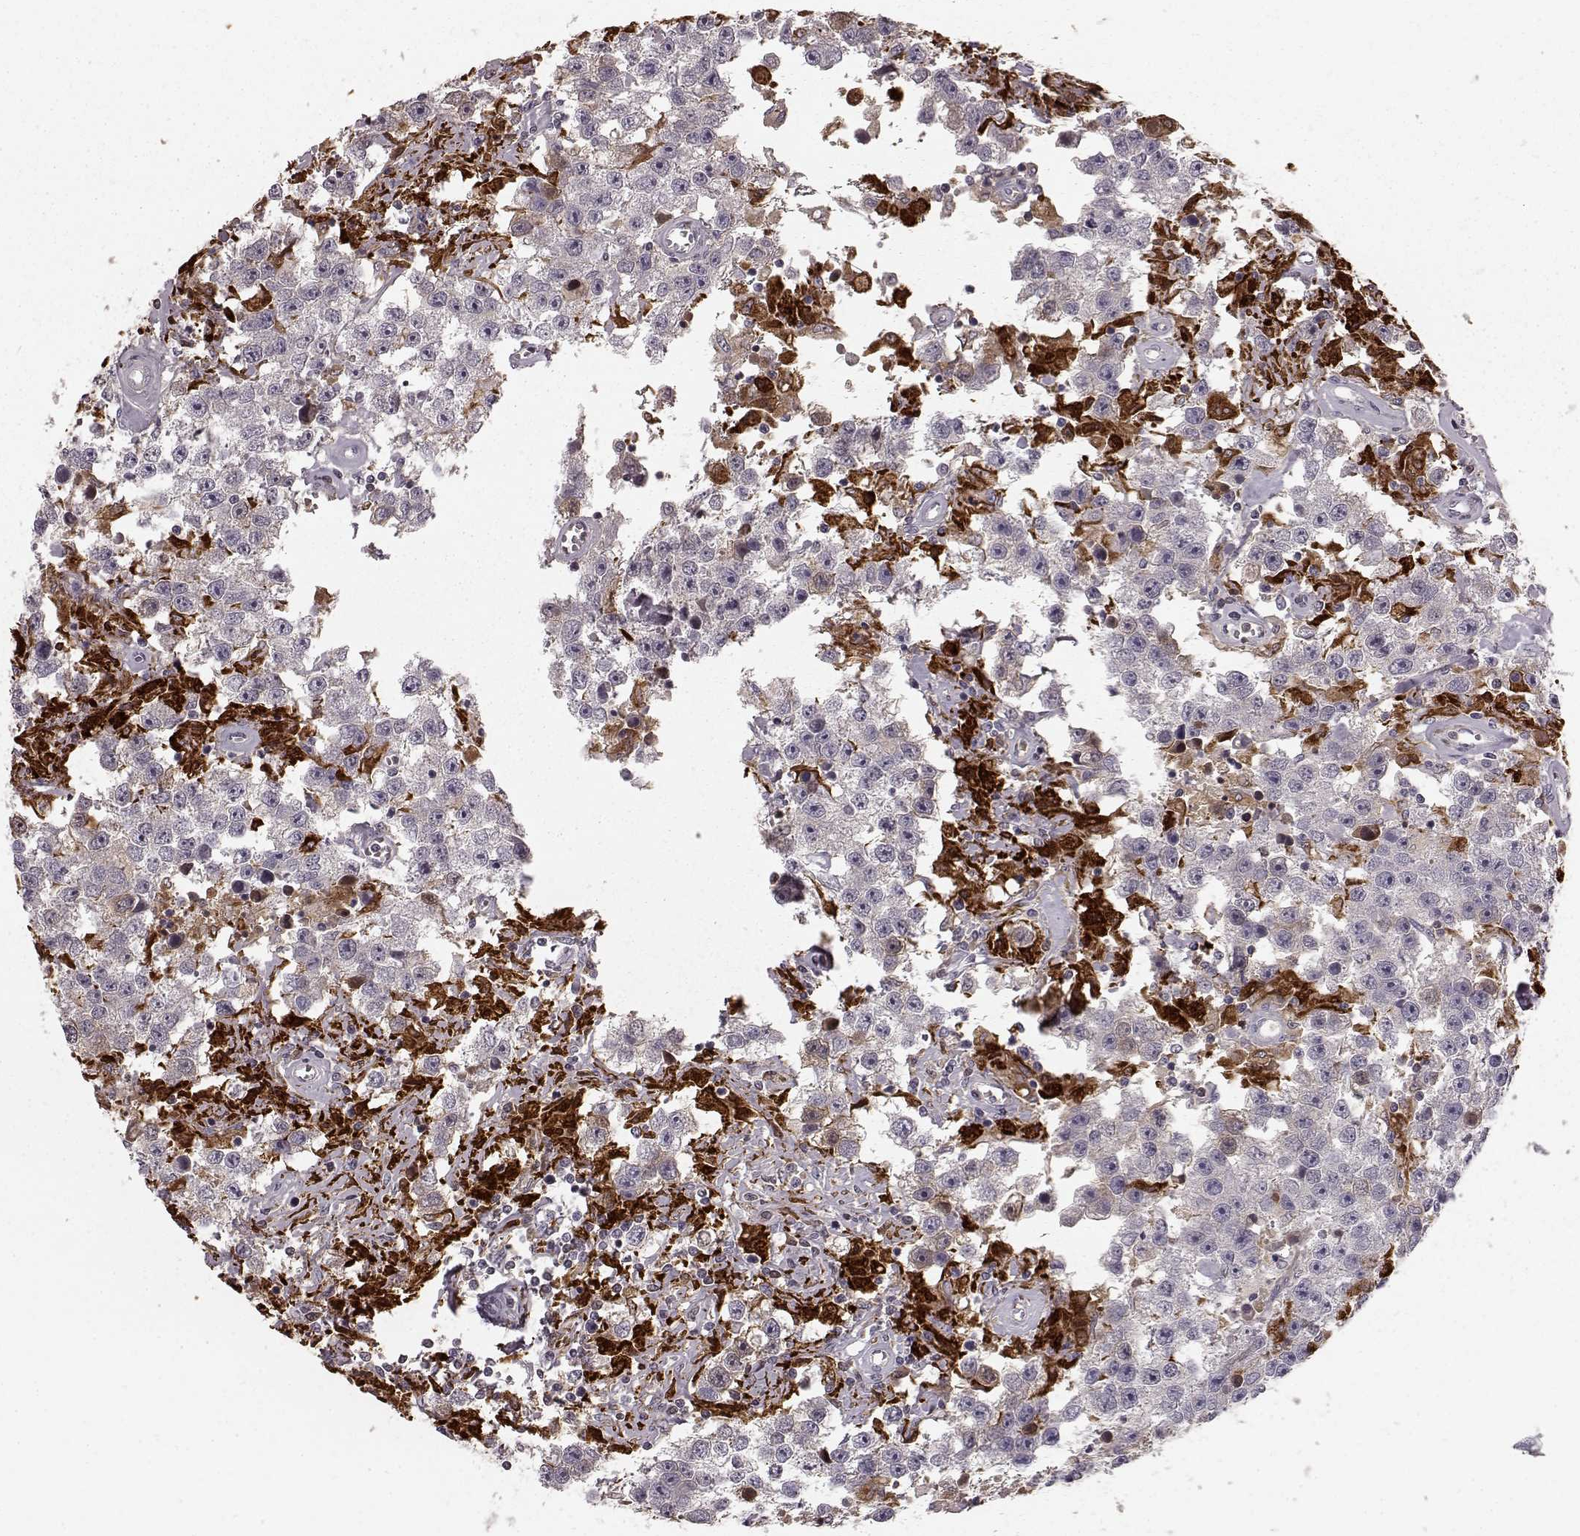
{"staining": {"intensity": "negative", "quantity": "none", "location": "none"}, "tissue": "testis cancer", "cell_type": "Tumor cells", "image_type": "cancer", "snomed": [{"axis": "morphology", "description": "Seminoma, NOS"}, {"axis": "topography", "description": "Testis"}], "caption": "Immunohistochemistry of seminoma (testis) exhibits no expression in tumor cells.", "gene": "CHIT1", "patient": {"sex": "male", "age": 43}}